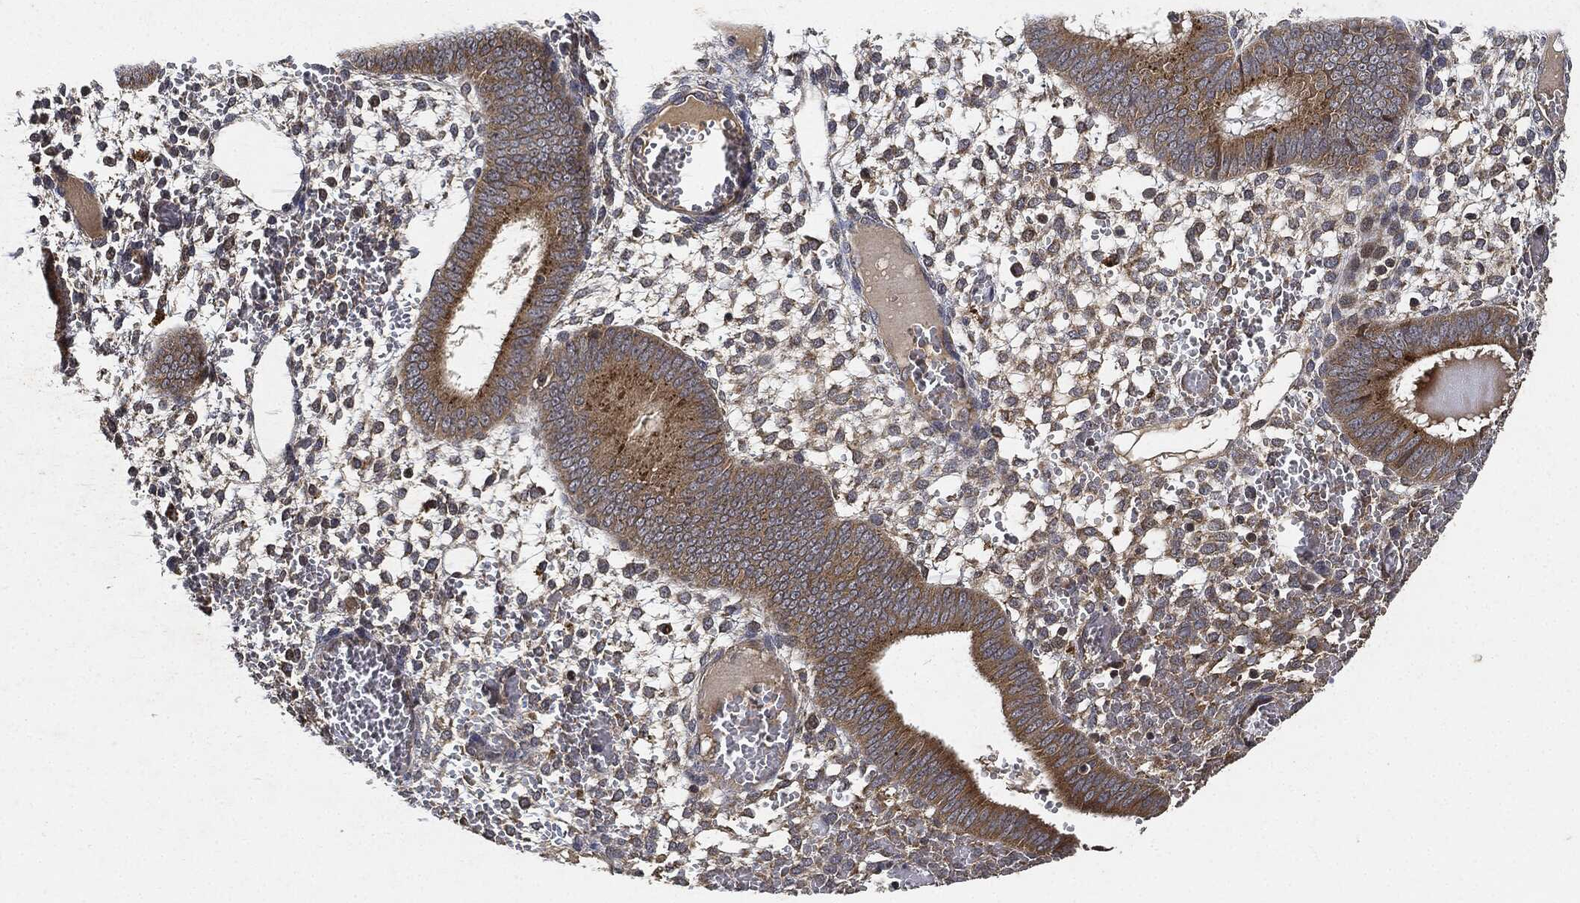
{"staining": {"intensity": "moderate", "quantity": "25%-75%", "location": "cytoplasmic/membranous"}, "tissue": "endometrium", "cell_type": "Cells in endometrial stroma", "image_type": "normal", "snomed": [{"axis": "morphology", "description": "Normal tissue, NOS"}, {"axis": "topography", "description": "Endometrium"}], "caption": "A brown stain highlights moderate cytoplasmic/membranous staining of a protein in cells in endometrial stroma of normal endometrium.", "gene": "MLST8", "patient": {"sex": "female", "age": 42}}